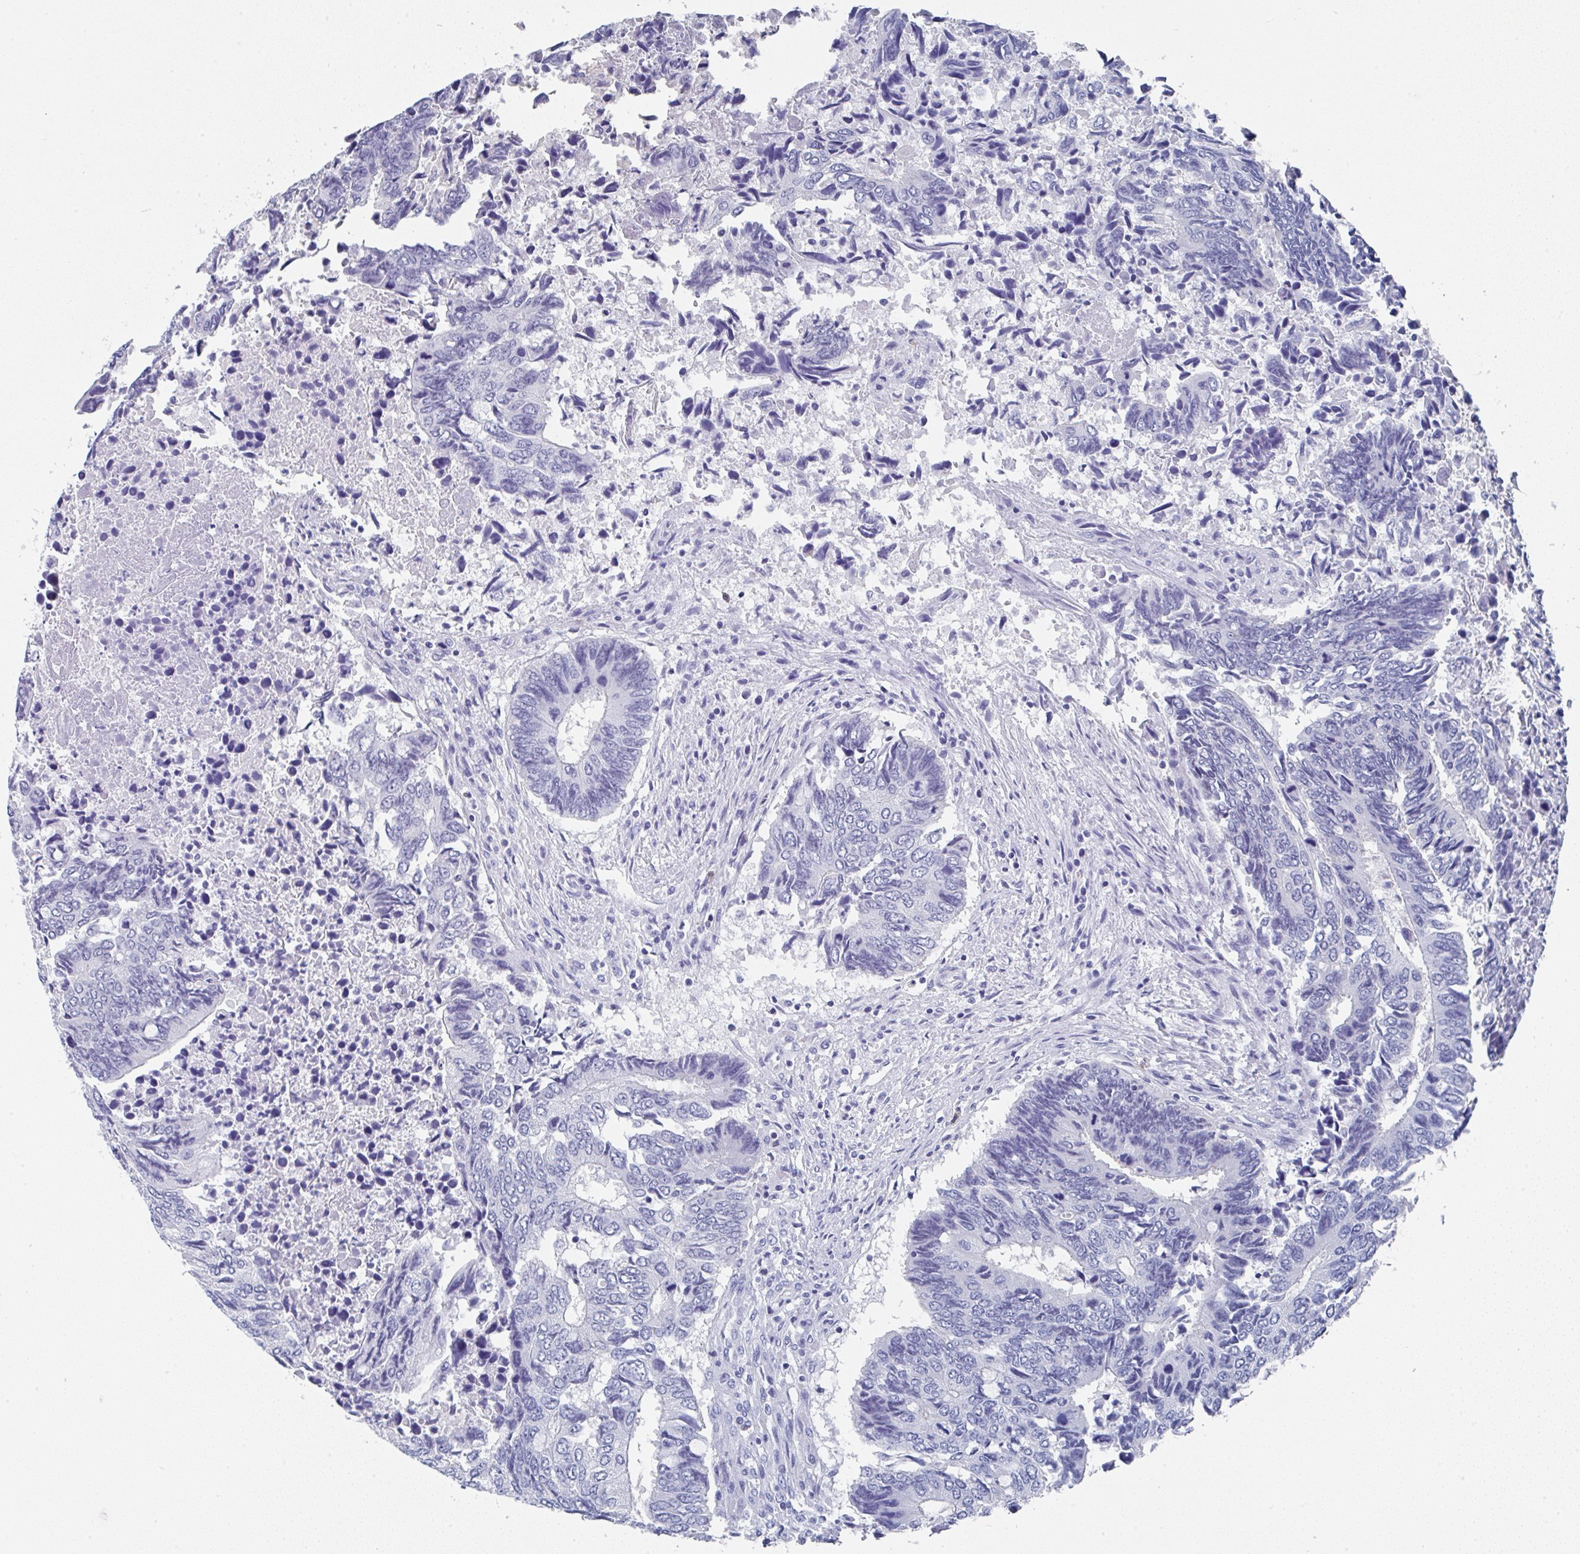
{"staining": {"intensity": "negative", "quantity": "none", "location": "none"}, "tissue": "colorectal cancer", "cell_type": "Tumor cells", "image_type": "cancer", "snomed": [{"axis": "morphology", "description": "Adenocarcinoma, NOS"}, {"axis": "topography", "description": "Colon"}], "caption": "The IHC micrograph has no significant expression in tumor cells of colorectal cancer tissue.", "gene": "TNFRSF8", "patient": {"sex": "male", "age": 87}}